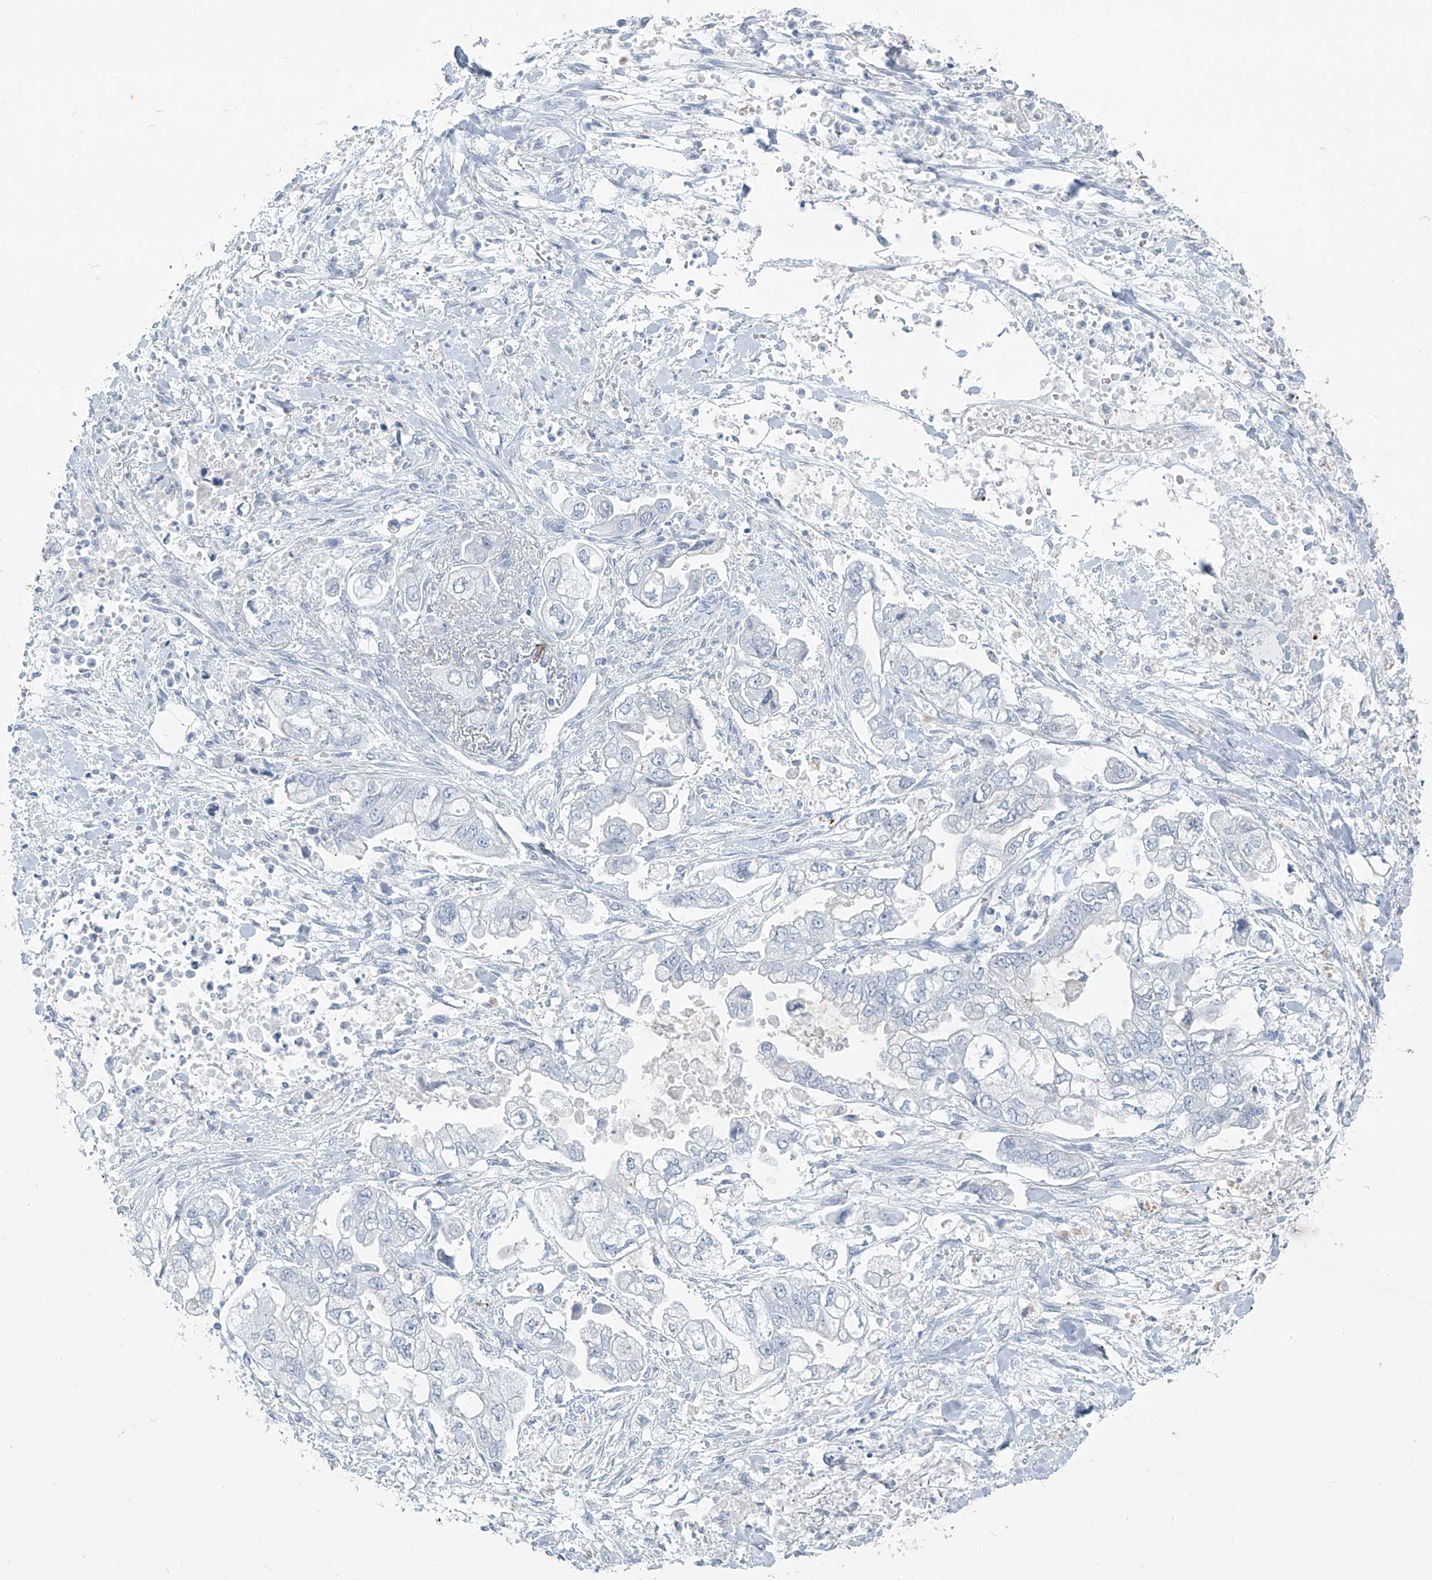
{"staining": {"intensity": "negative", "quantity": "none", "location": "none"}, "tissue": "stomach cancer", "cell_type": "Tumor cells", "image_type": "cancer", "snomed": [{"axis": "morphology", "description": "Normal tissue, NOS"}, {"axis": "morphology", "description": "Adenocarcinoma, NOS"}, {"axis": "topography", "description": "Stomach"}], "caption": "Adenocarcinoma (stomach) stained for a protein using immunohistochemistry displays no positivity tumor cells.", "gene": "CX3CR1", "patient": {"sex": "male", "age": 62}}